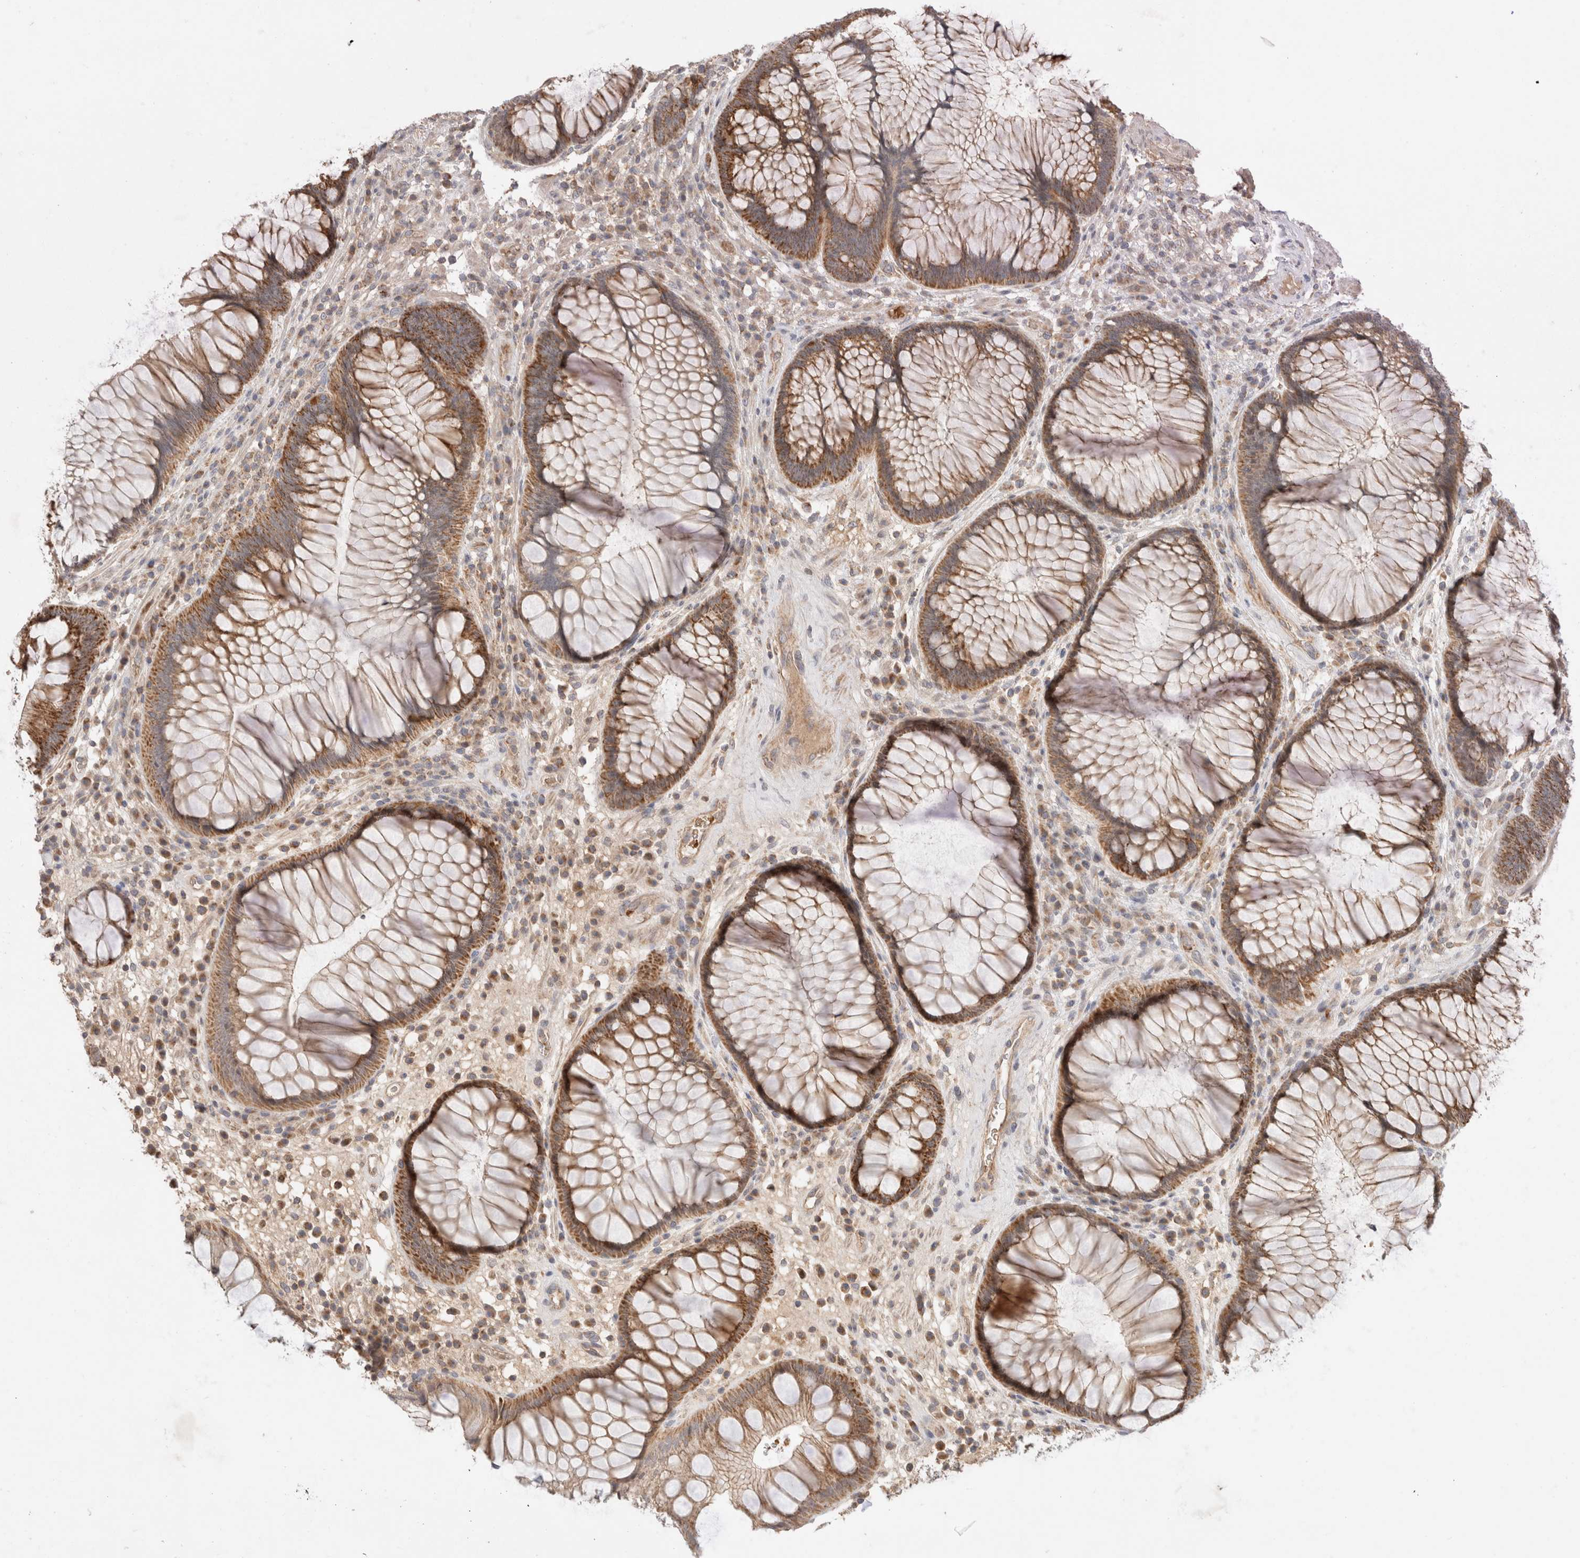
{"staining": {"intensity": "moderate", "quantity": ">75%", "location": "cytoplasmic/membranous"}, "tissue": "rectum", "cell_type": "Glandular cells", "image_type": "normal", "snomed": [{"axis": "morphology", "description": "Normal tissue, NOS"}, {"axis": "topography", "description": "Rectum"}], "caption": "Brown immunohistochemical staining in benign rectum exhibits moderate cytoplasmic/membranous positivity in approximately >75% of glandular cells.", "gene": "MRM3", "patient": {"sex": "male", "age": 51}}